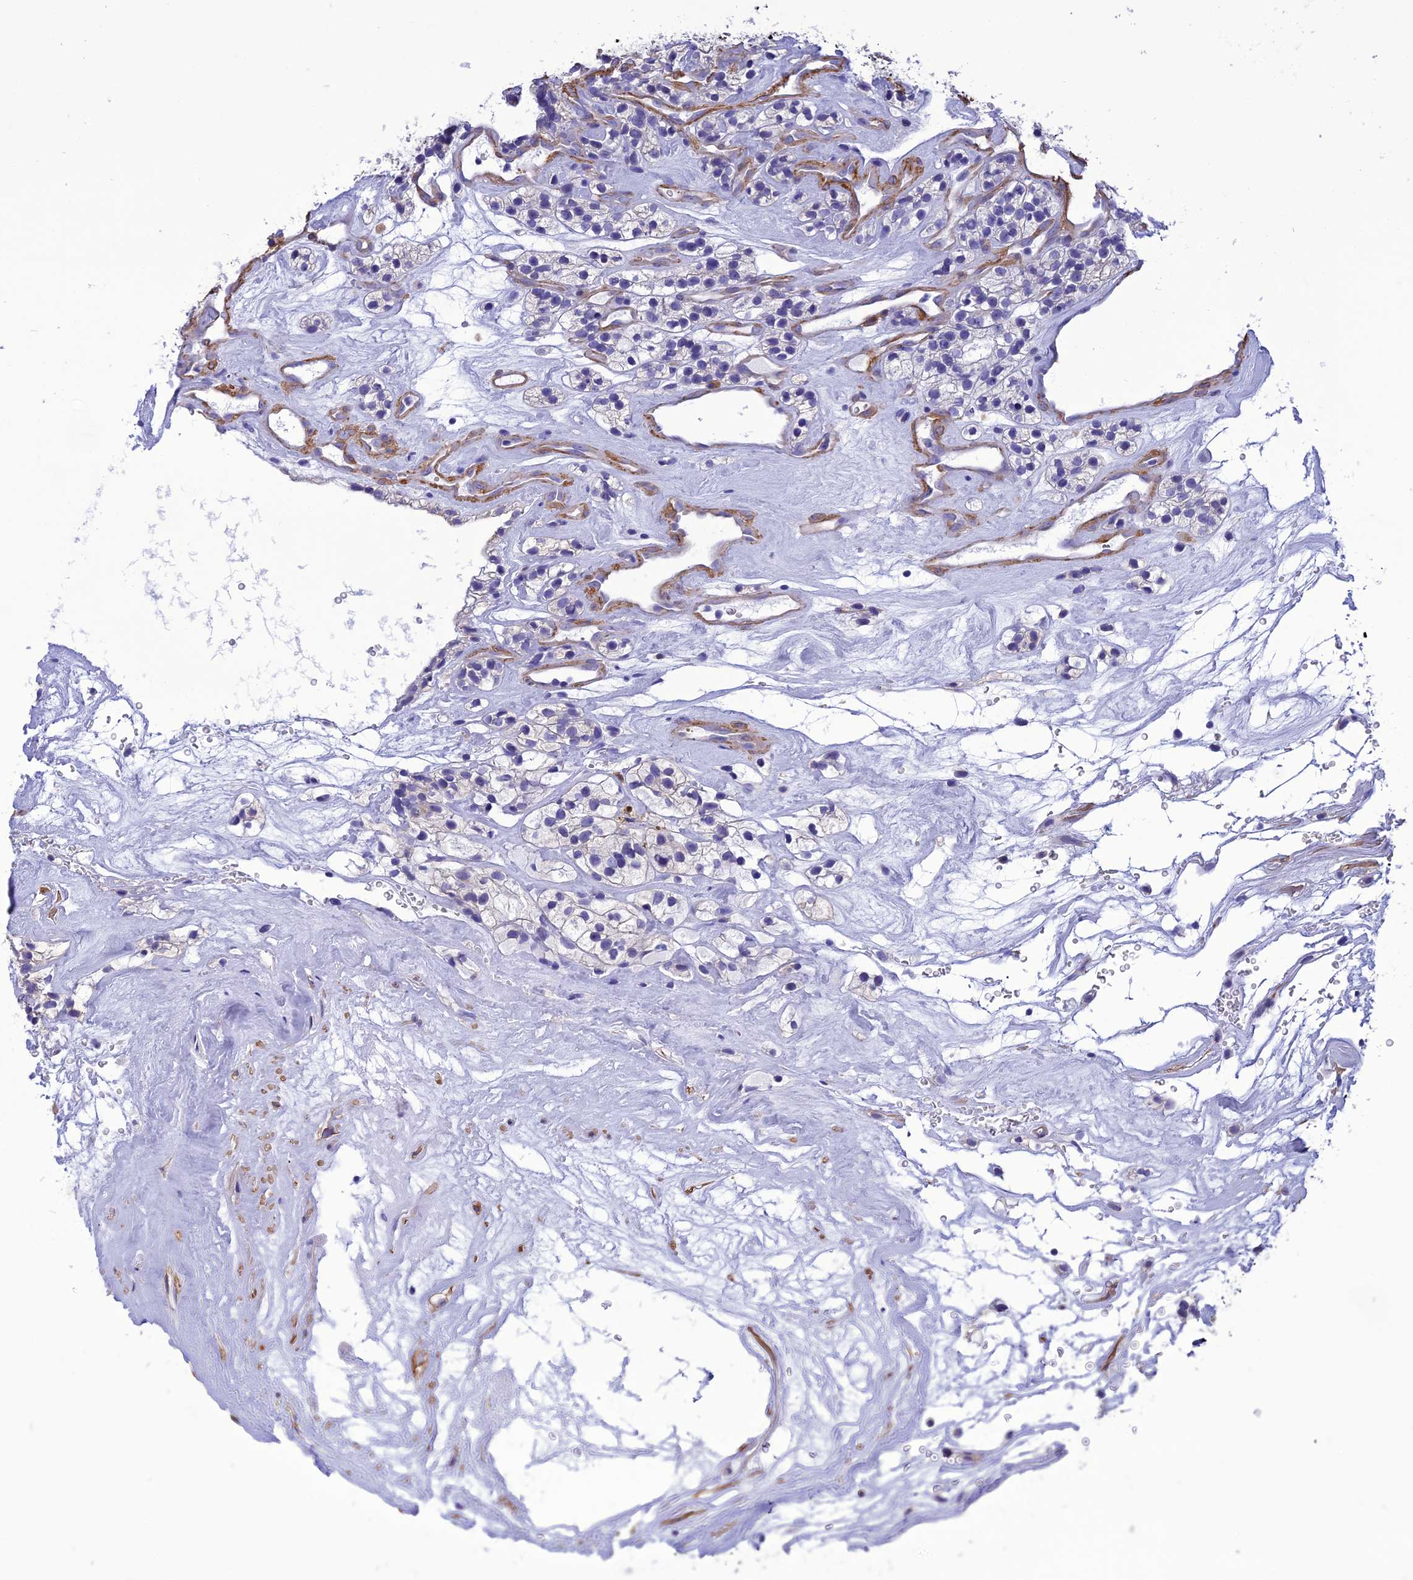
{"staining": {"intensity": "negative", "quantity": "none", "location": "none"}, "tissue": "renal cancer", "cell_type": "Tumor cells", "image_type": "cancer", "snomed": [{"axis": "morphology", "description": "Adenocarcinoma, NOS"}, {"axis": "topography", "description": "Kidney"}], "caption": "The immunohistochemistry (IHC) histopathology image has no significant staining in tumor cells of renal cancer (adenocarcinoma) tissue.", "gene": "NKD1", "patient": {"sex": "female", "age": 57}}